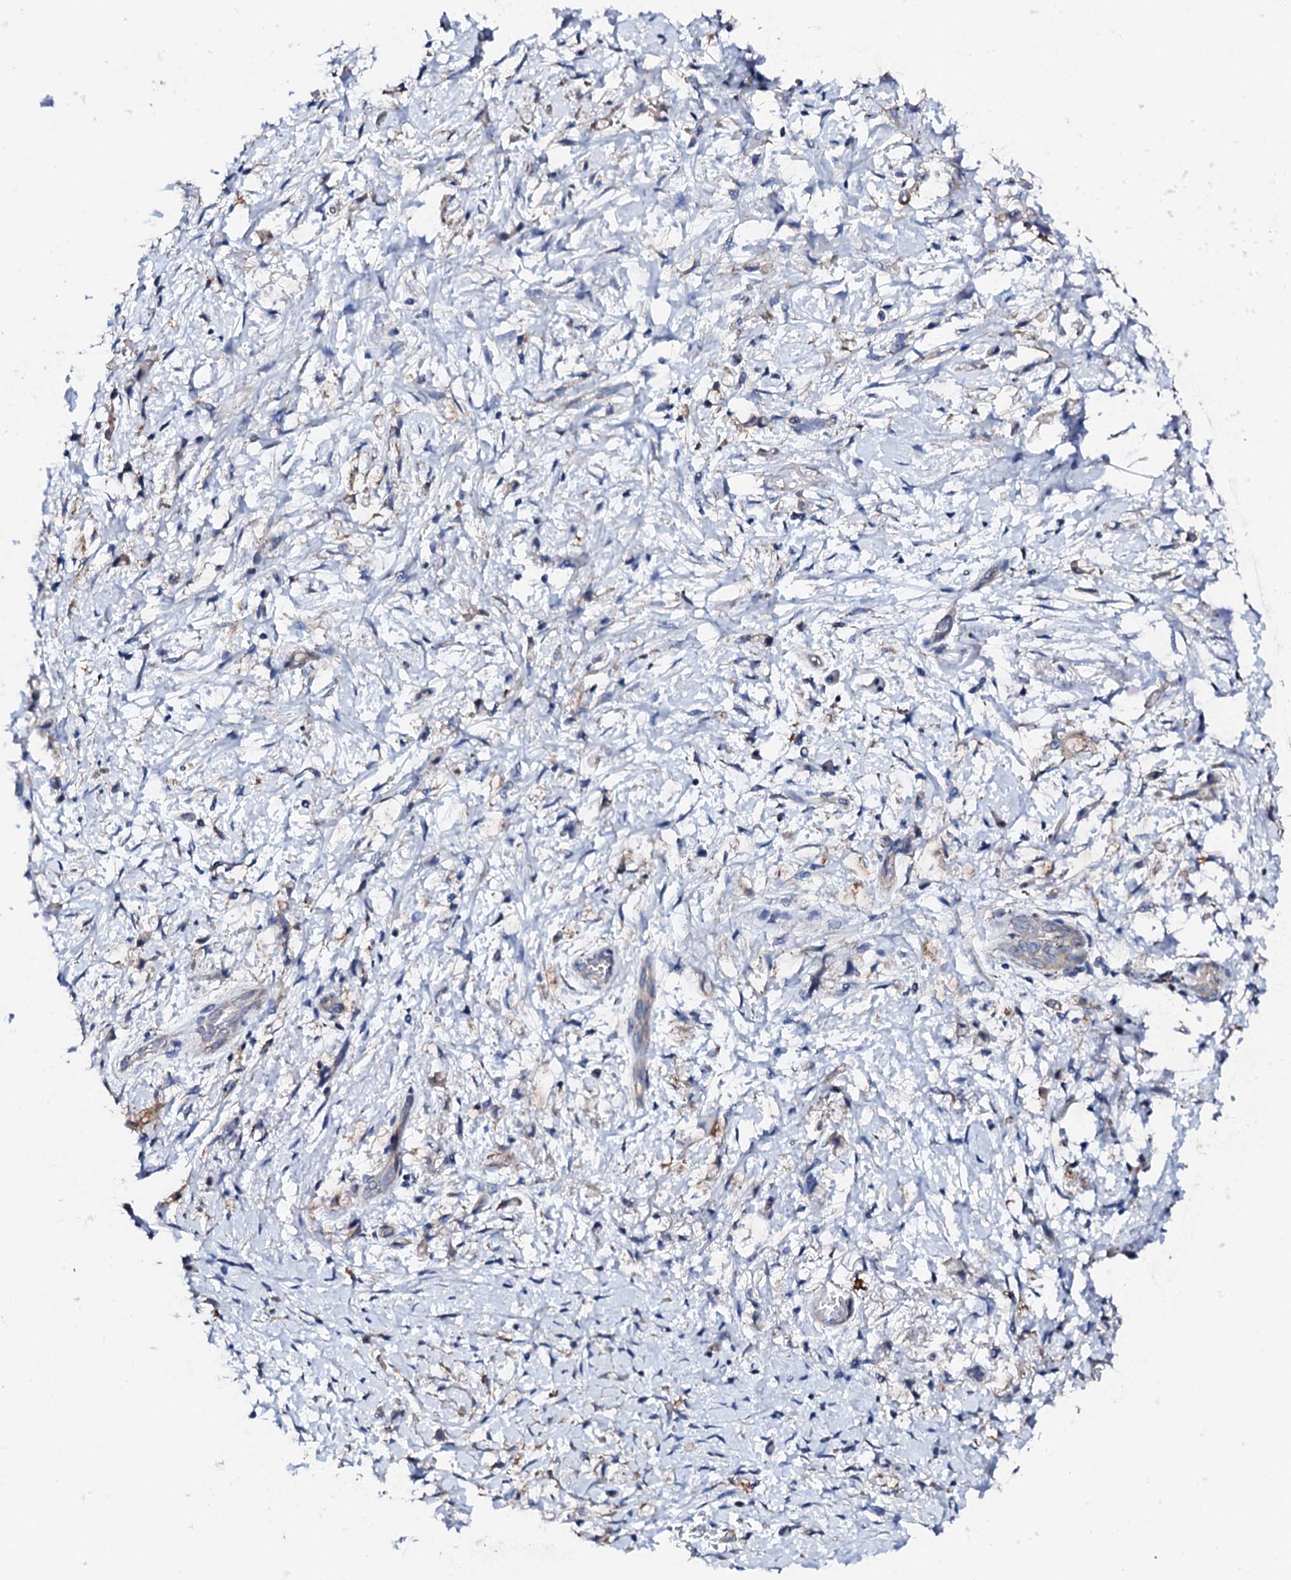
{"staining": {"intensity": "negative", "quantity": "none", "location": "none"}, "tissue": "stomach cancer", "cell_type": "Tumor cells", "image_type": "cancer", "snomed": [{"axis": "morphology", "description": "Adenocarcinoma, NOS"}, {"axis": "topography", "description": "Stomach"}], "caption": "Tumor cells show no significant staining in adenocarcinoma (stomach).", "gene": "KLHL32", "patient": {"sex": "female", "age": 60}}